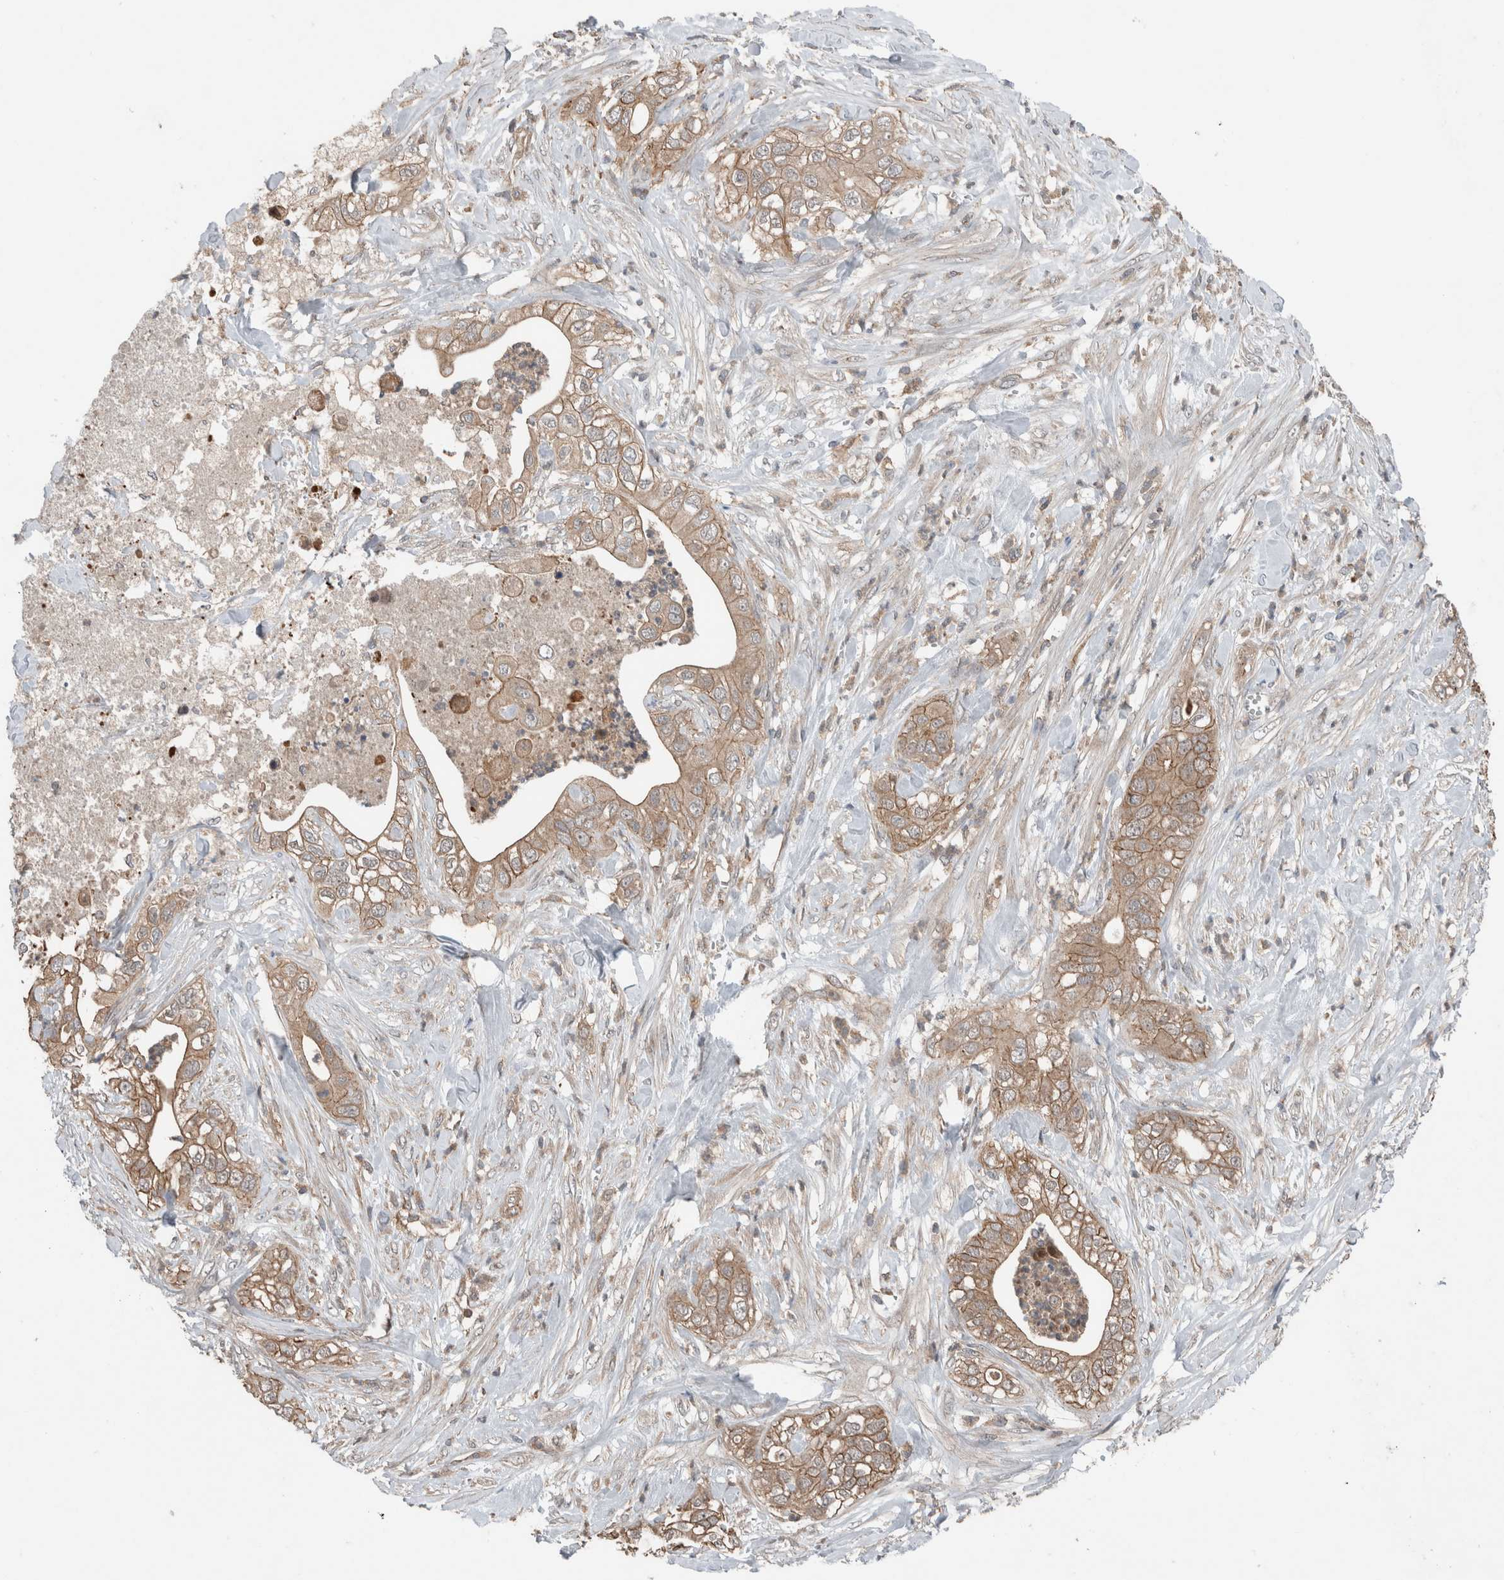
{"staining": {"intensity": "weak", "quantity": ">75%", "location": "cytoplasmic/membranous"}, "tissue": "pancreatic cancer", "cell_type": "Tumor cells", "image_type": "cancer", "snomed": [{"axis": "morphology", "description": "Adenocarcinoma, NOS"}, {"axis": "topography", "description": "Pancreas"}], "caption": "This photomicrograph displays immunohistochemistry staining of human adenocarcinoma (pancreatic), with low weak cytoplasmic/membranous expression in about >75% of tumor cells.", "gene": "KLK14", "patient": {"sex": "female", "age": 78}}